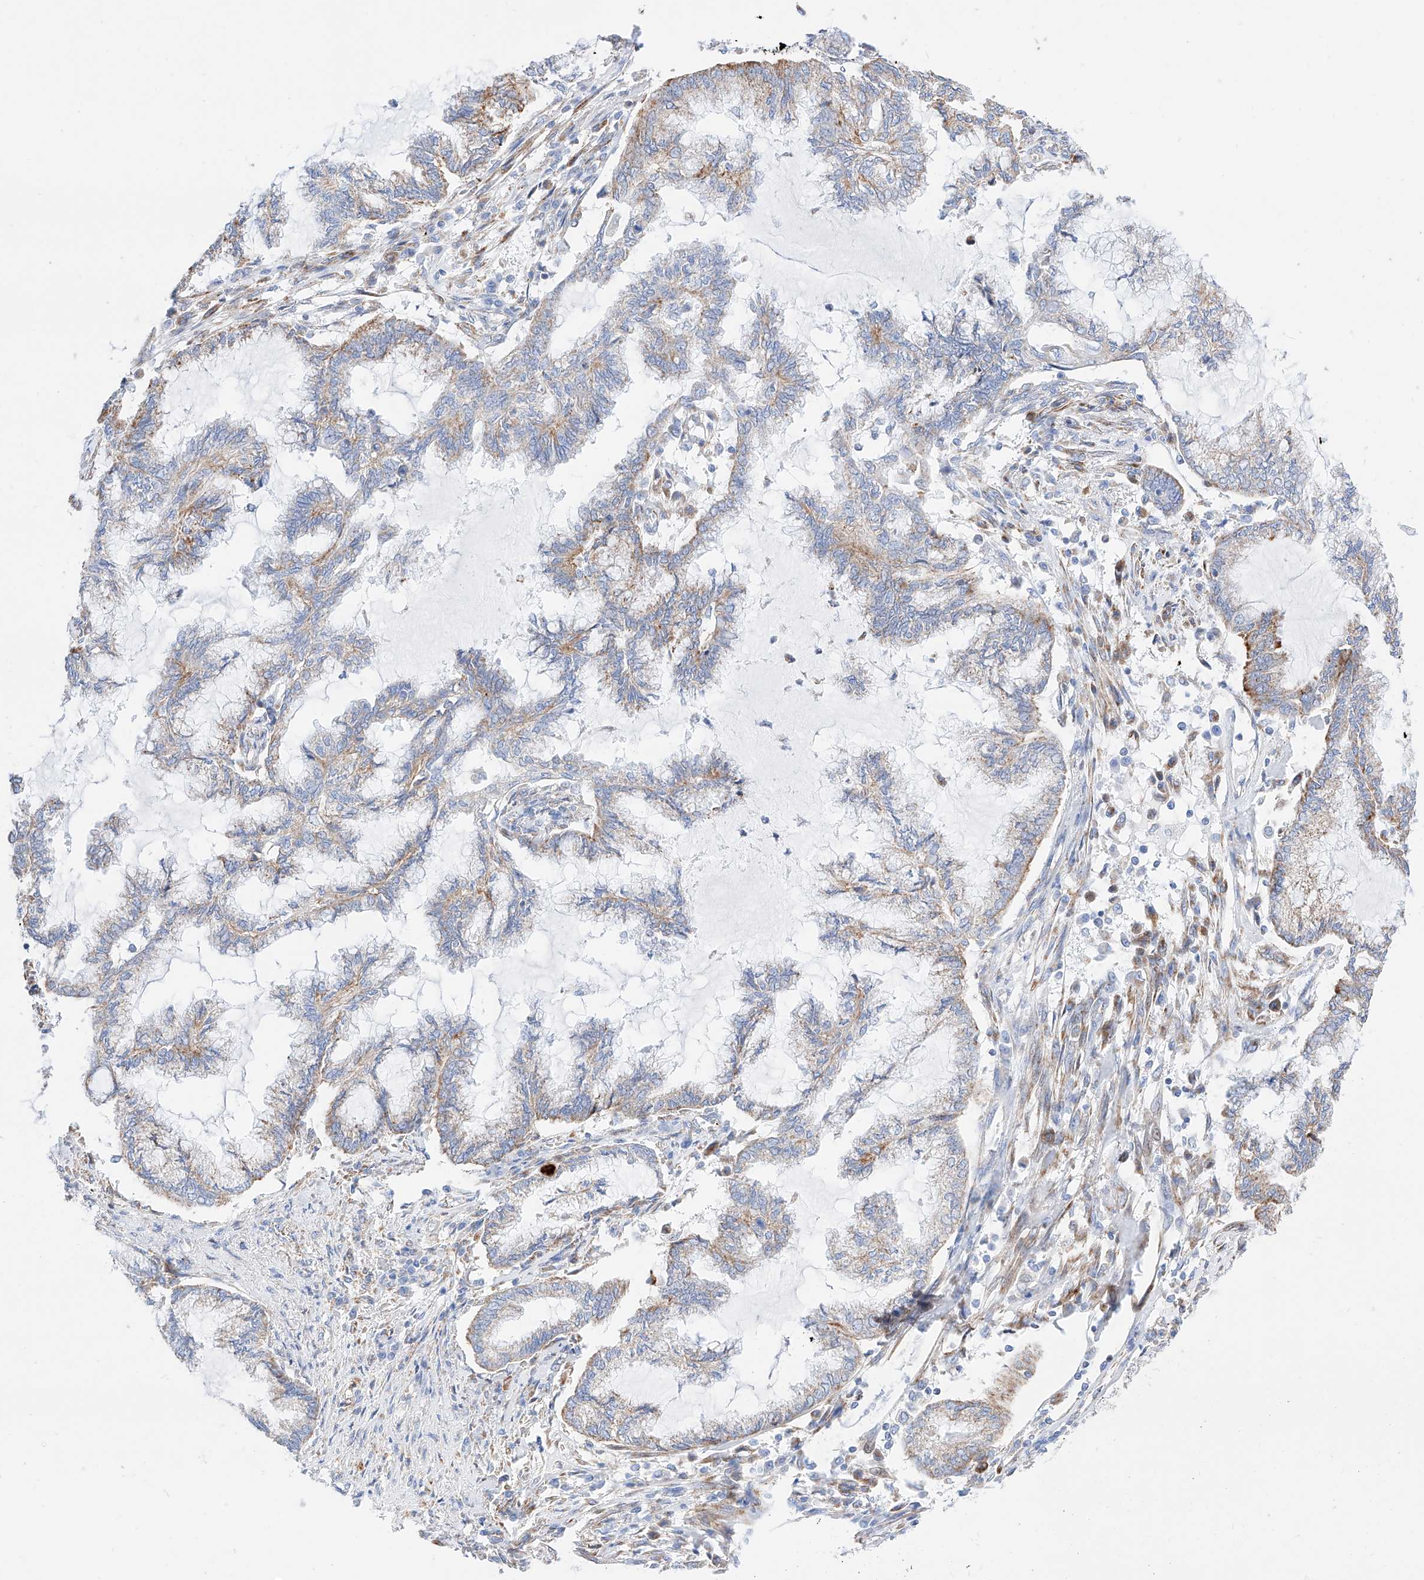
{"staining": {"intensity": "weak", "quantity": "25%-75%", "location": "cytoplasmic/membranous"}, "tissue": "endometrial cancer", "cell_type": "Tumor cells", "image_type": "cancer", "snomed": [{"axis": "morphology", "description": "Adenocarcinoma, NOS"}, {"axis": "topography", "description": "Endometrium"}], "caption": "Immunohistochemical staining of adenocarcinoma (endometrial) demonstrates low levels of weak cytoplasmic/membranous staining in approximately 25%-75% of tumor cells.", "gene": "C6orf62", "patient": {"sex": "female", "age": 86}}